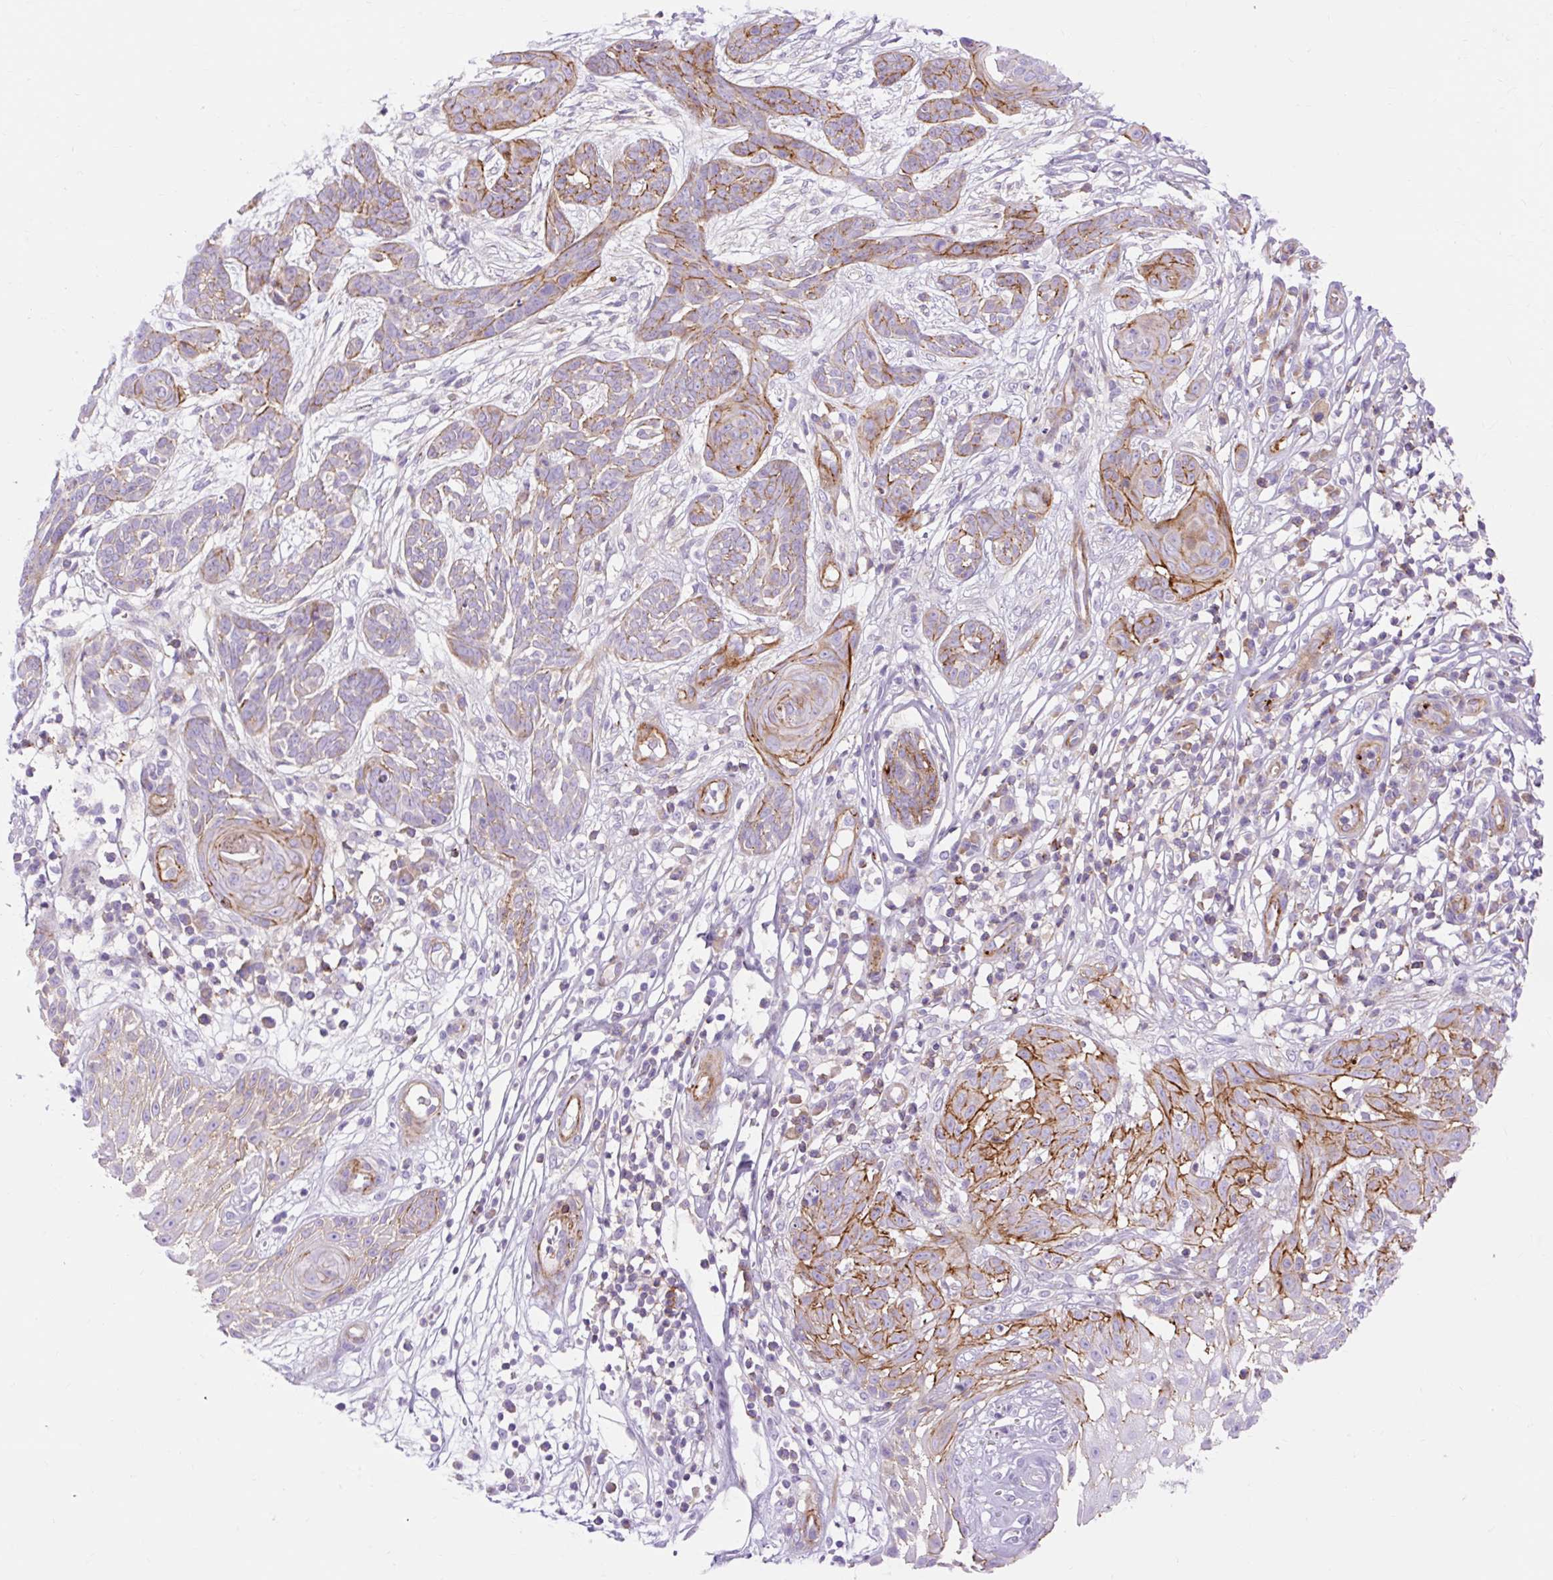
{"staining": {"intensity": "moderate", "quantity": "25%-75%", "location": "cytoplasmic/membranous"}, "tissue": "skin cancer", "cell_type": "Tumor cells", "image_type": "cancer", "snomed": [{"axis": "morphology", "description": "Basal cell carcinoma"}, {"axis": "topography", "description": "Skin"}, {"axis": "topography", "description": "Skin, foot"}], "caption": "Moderate cytoplasmic/membranous positivity for a protein is present in approximately 25%-75% of tumor cells of skin cancer using immunohistochemistry.", "gene": "CORO7-PAM16", "patient": {"sex": "female", "age": 86}}